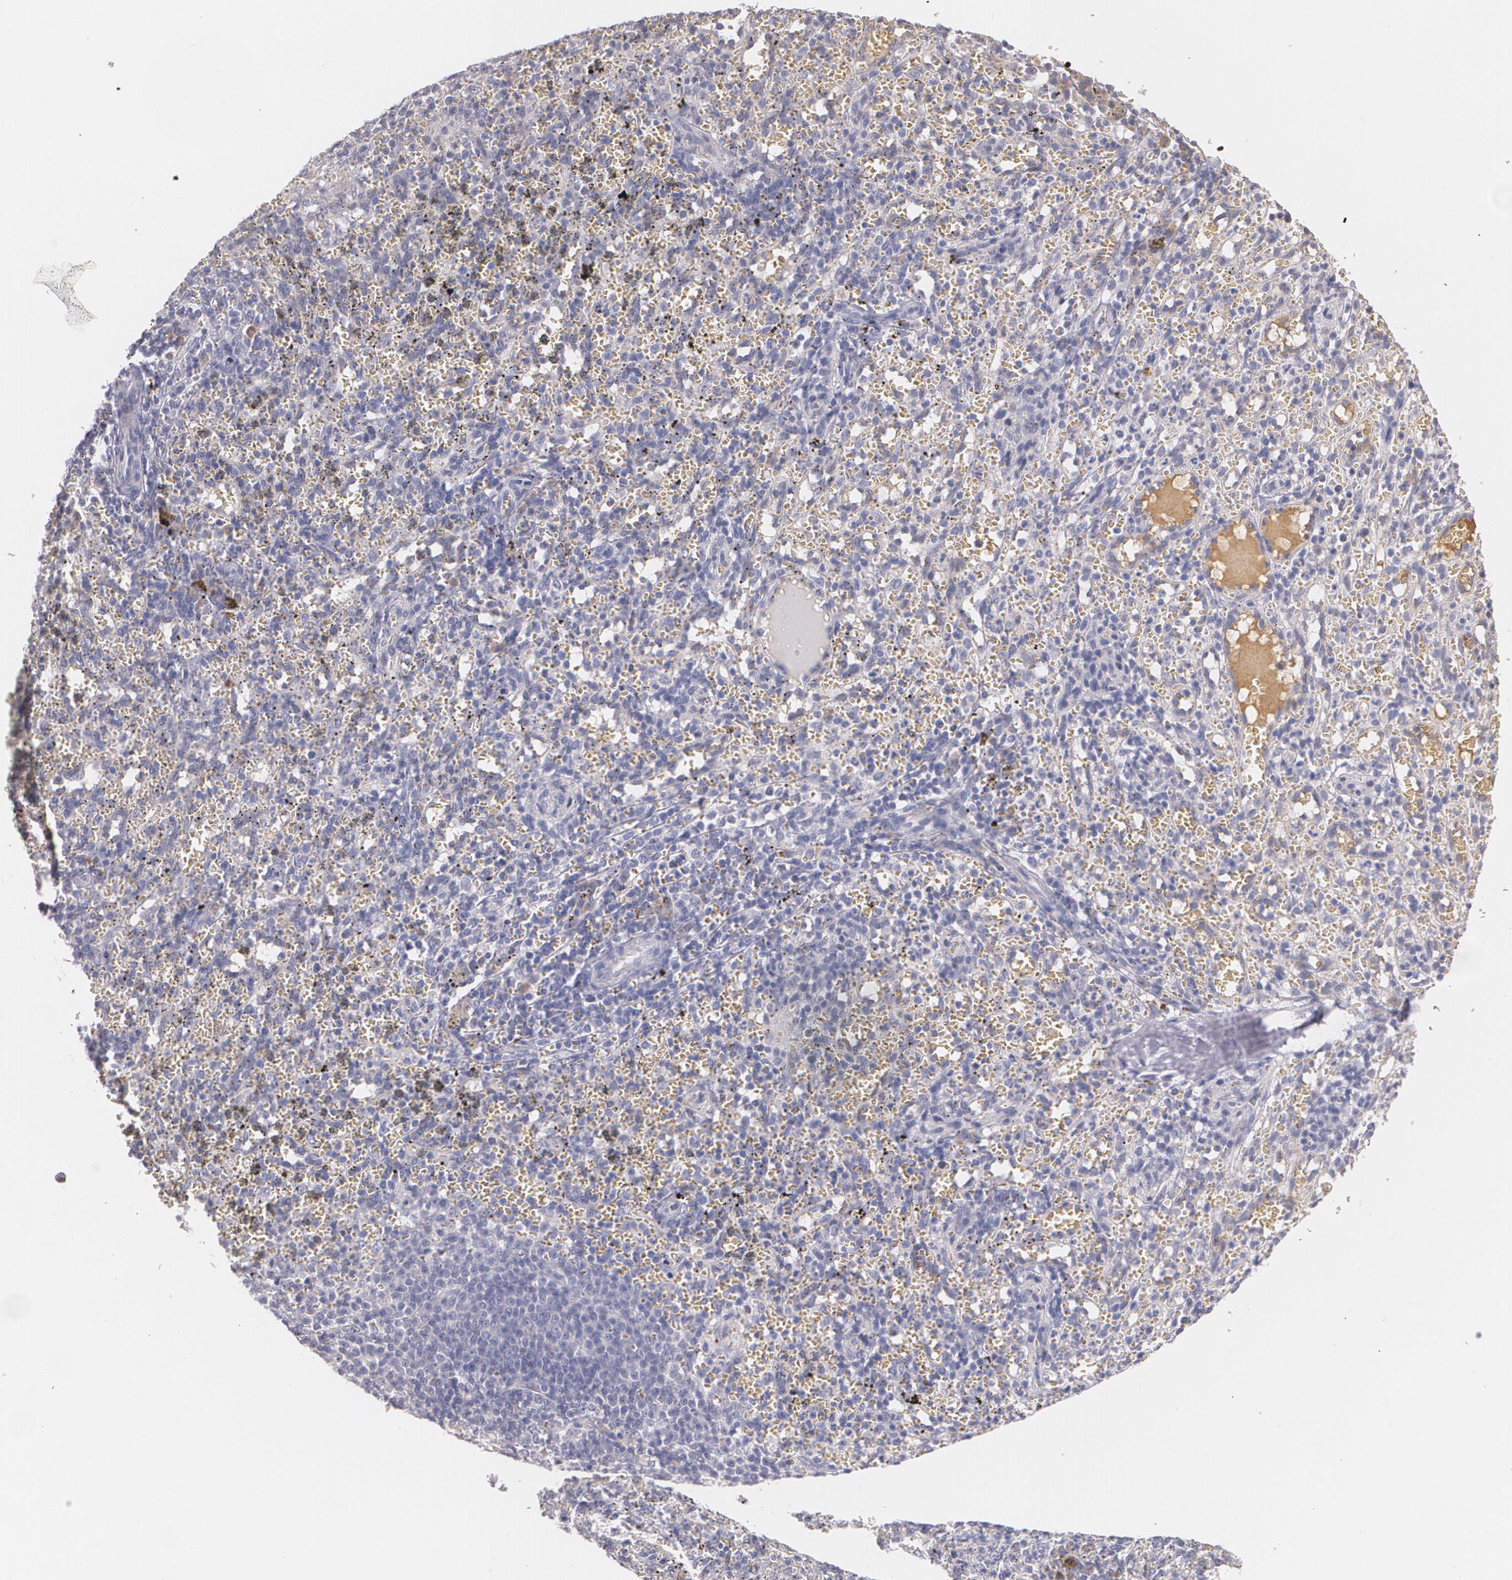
{"staining": {"intensity": "negative", "quantity": "none", "location": "none"}, "tissue": "spleen", "cell_type": "Cells in red pulp", "image_type": "normal", "snomed": [{"axis": "morphology", "description": "Normal tissue, NOS"}, {"axis": "topography", "description": "Spleen"}], "caption": "Cells in red pulp are negative for protein expression in unremarkable human spleen. (Immunohistochemistry, brightfield microscopy, high magnification).", "gene": "AMBP", "patient": {"sex": "female", "age": 10}}